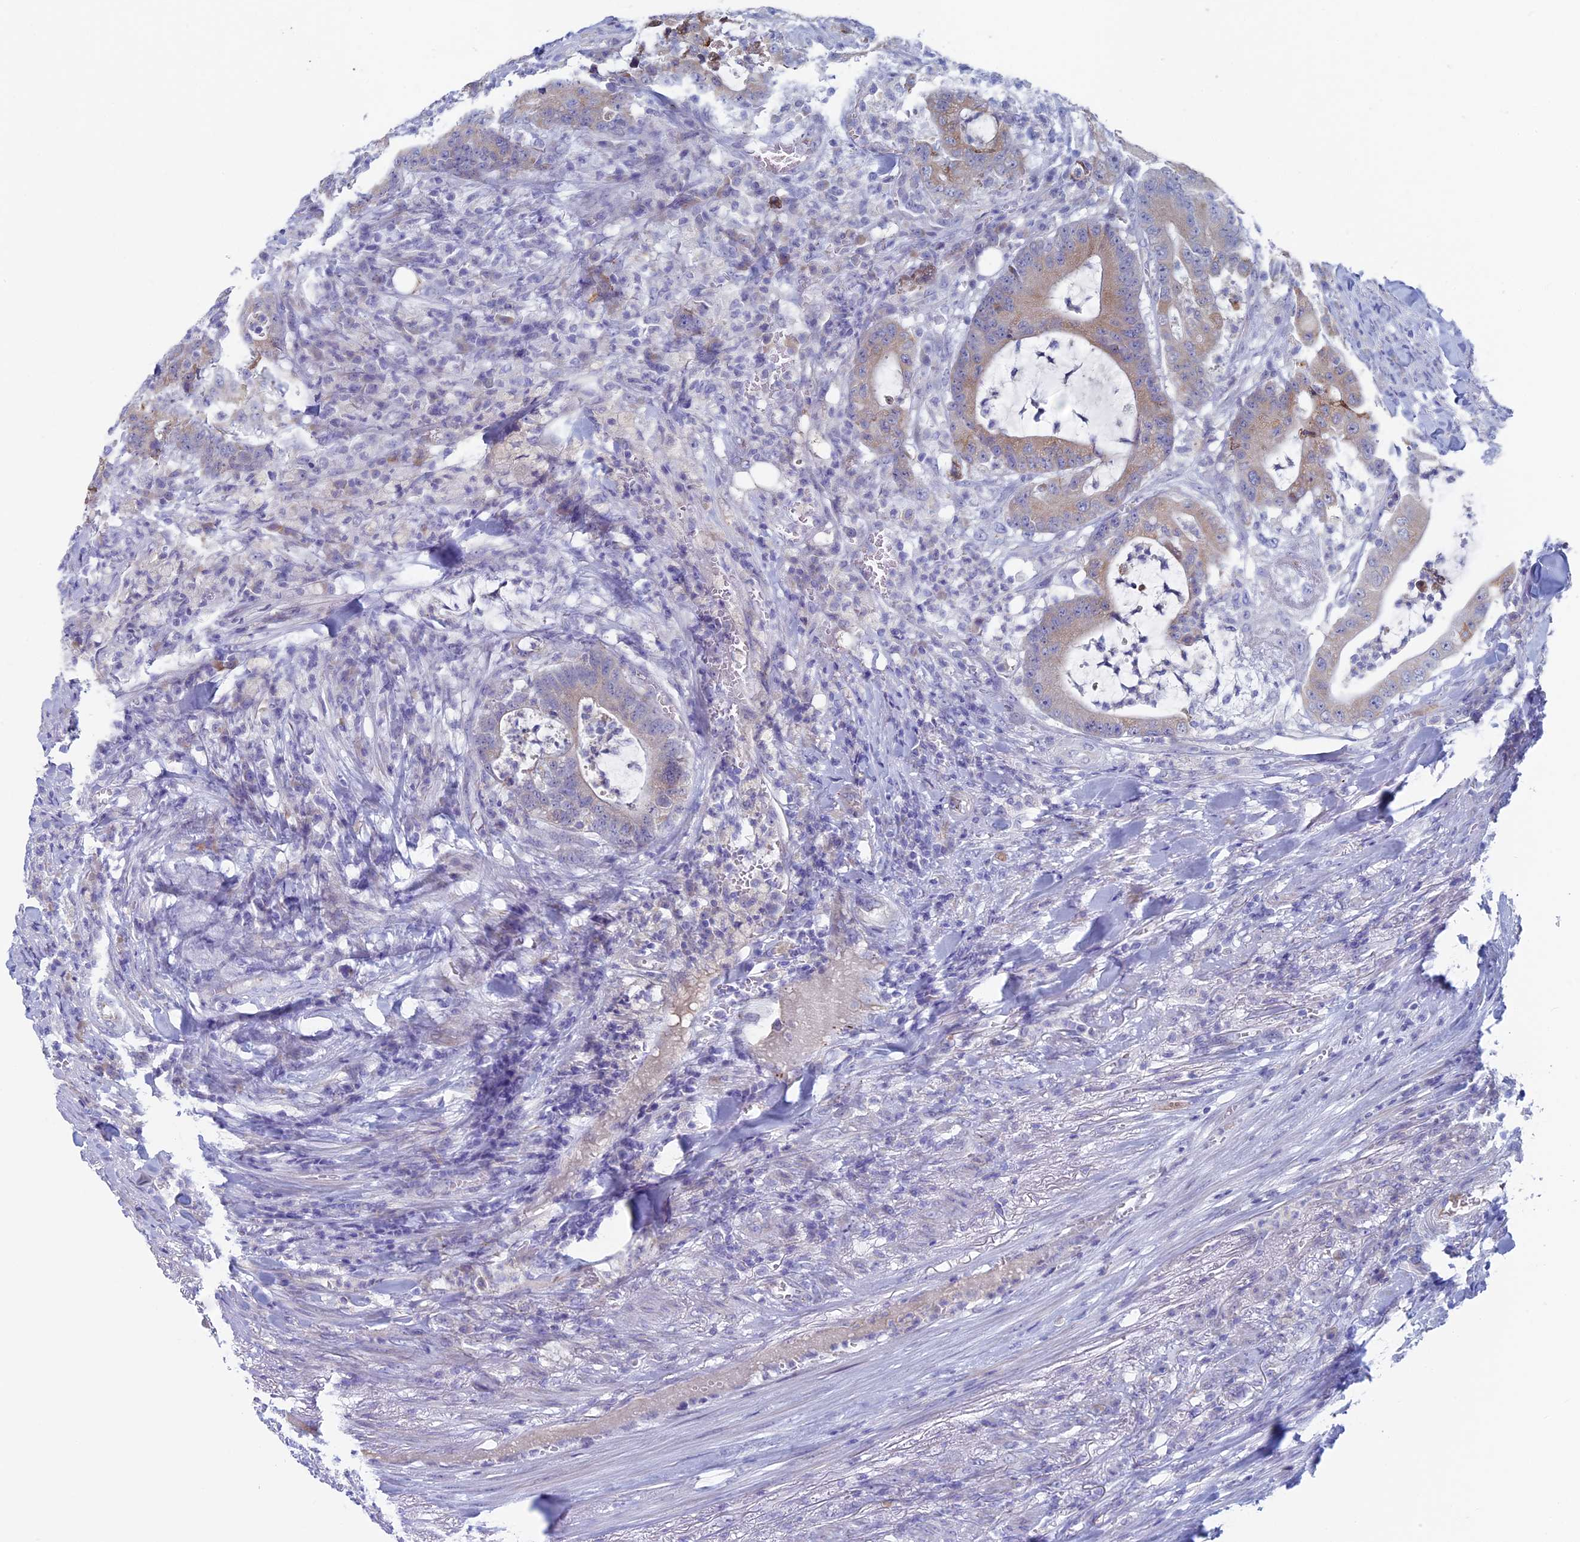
{"staining": {"intensity": "weak", "quantity": "<25%", "location": "cytoplasmic/membranous"}, "tissue": "colorectal cancer", "cell_type": "Tumor cells", "image_type": "cancer", "snomed": [{"axis": "morphology", "description": "Adenocarcinoma, NOS"}, {"axis": "topography", "description": "Colon"}], "caption": "High magnification brightfield microscopy of colorectal cancer stained with DAB (3,3'-diaminobenzidine) (brown) and counterstained with hematoxylin (blue): tumor cells show no significant staining.", "gene": "MAGEB6", "patient": {"sex": "female", "age": 84}}